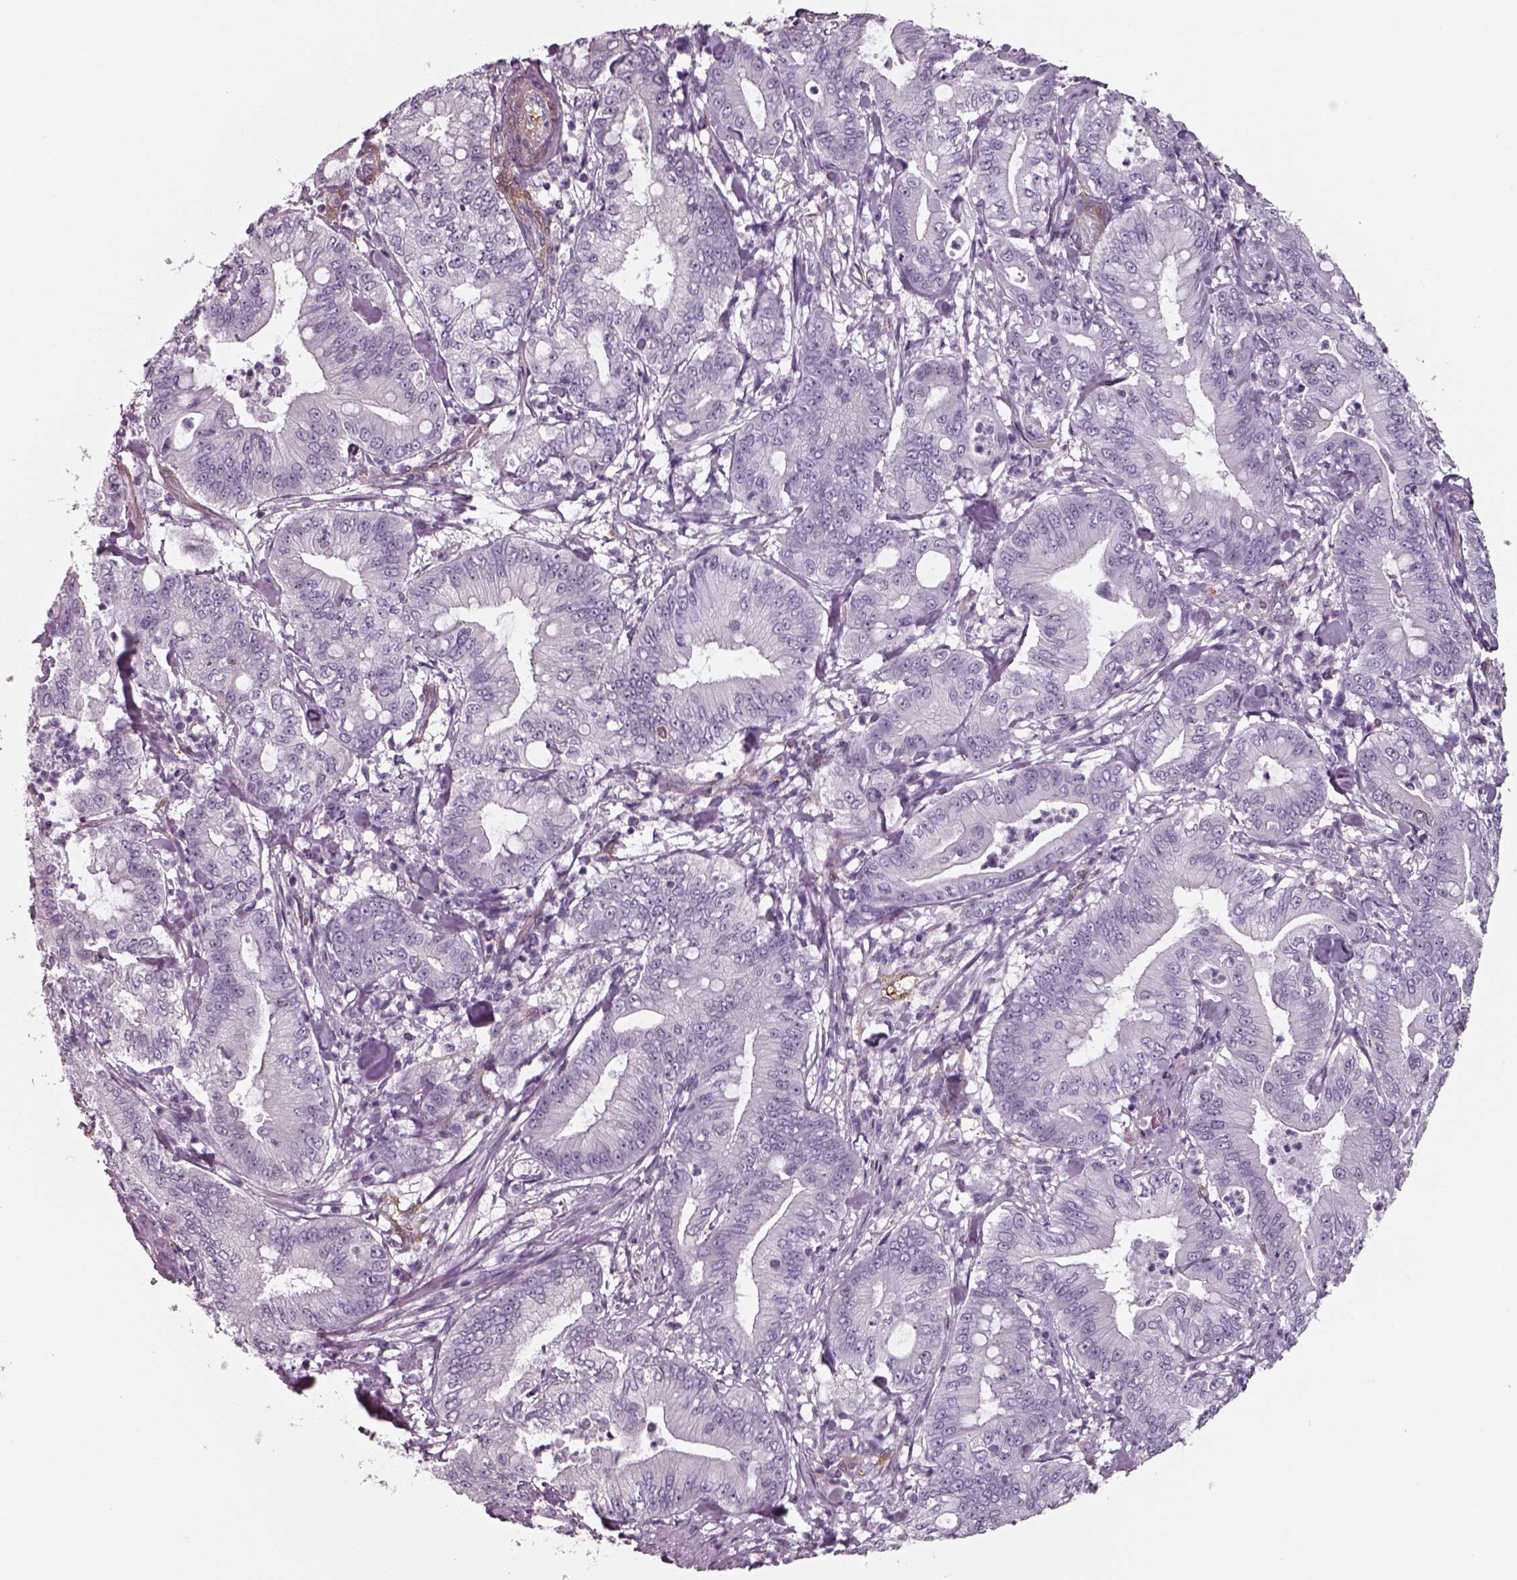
{"staining": {"intensity": "negative", "quantity": "none", "location": "none"}, "tissue": "pancreatic cancer", "cell_type": "Tumor cells", "image_type": "cancer", "snomed": [{"axis": "morphology", "description": "Adenocarcinoma, NOS"}, {"axis": "topography", "description": "Pancreas"}], "caption": "Tumor cells are negative for protein expression in human adenocarcinoma (pancreatic). (Brightfield microscopy of DAB (3,3'-diaminobenzidine) immunohistochemistry at high magnification).", "gene": "ISYNA1", "patient": {"sex": "male", "age": 71}}